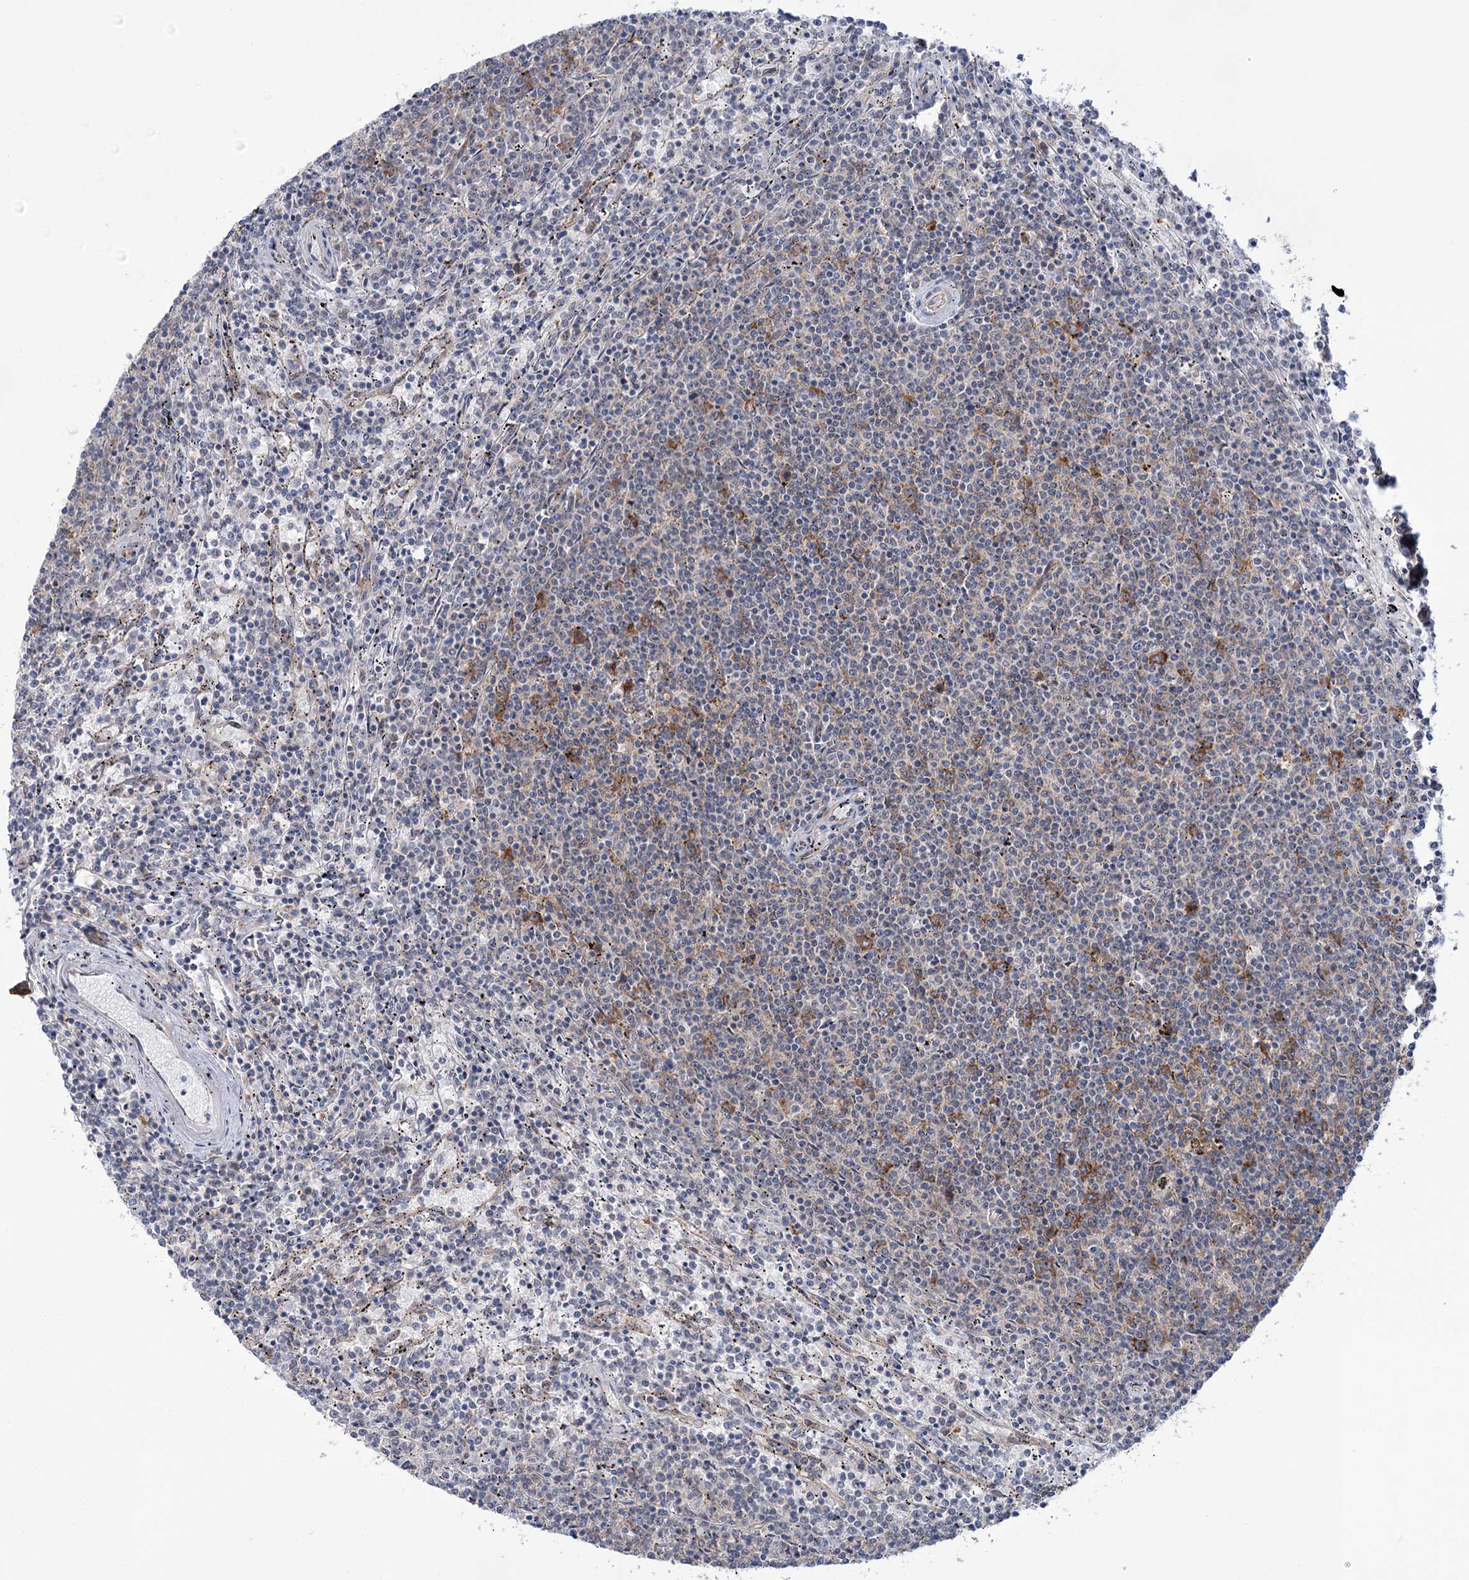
{"staining": {"intensity": "negative", "quantity": "none", "location": "none"}, "tissue": "lymphoma", "cell_type": "Tumor cells", "image_type": "cancer", "snomed": [{"axis": "morphology", "description": "Malignant lymphoma, non-Hodgkin's type, Low grade"}, {"axis": "topography", "description": "Spleen"}], "caption": "This is a photomicrograph of immunohistochemistry staining of lymphoma, which shows no staining in tumor cells.", "gene": "VWA2", "patient": {"sex": "female", "age": 50}}